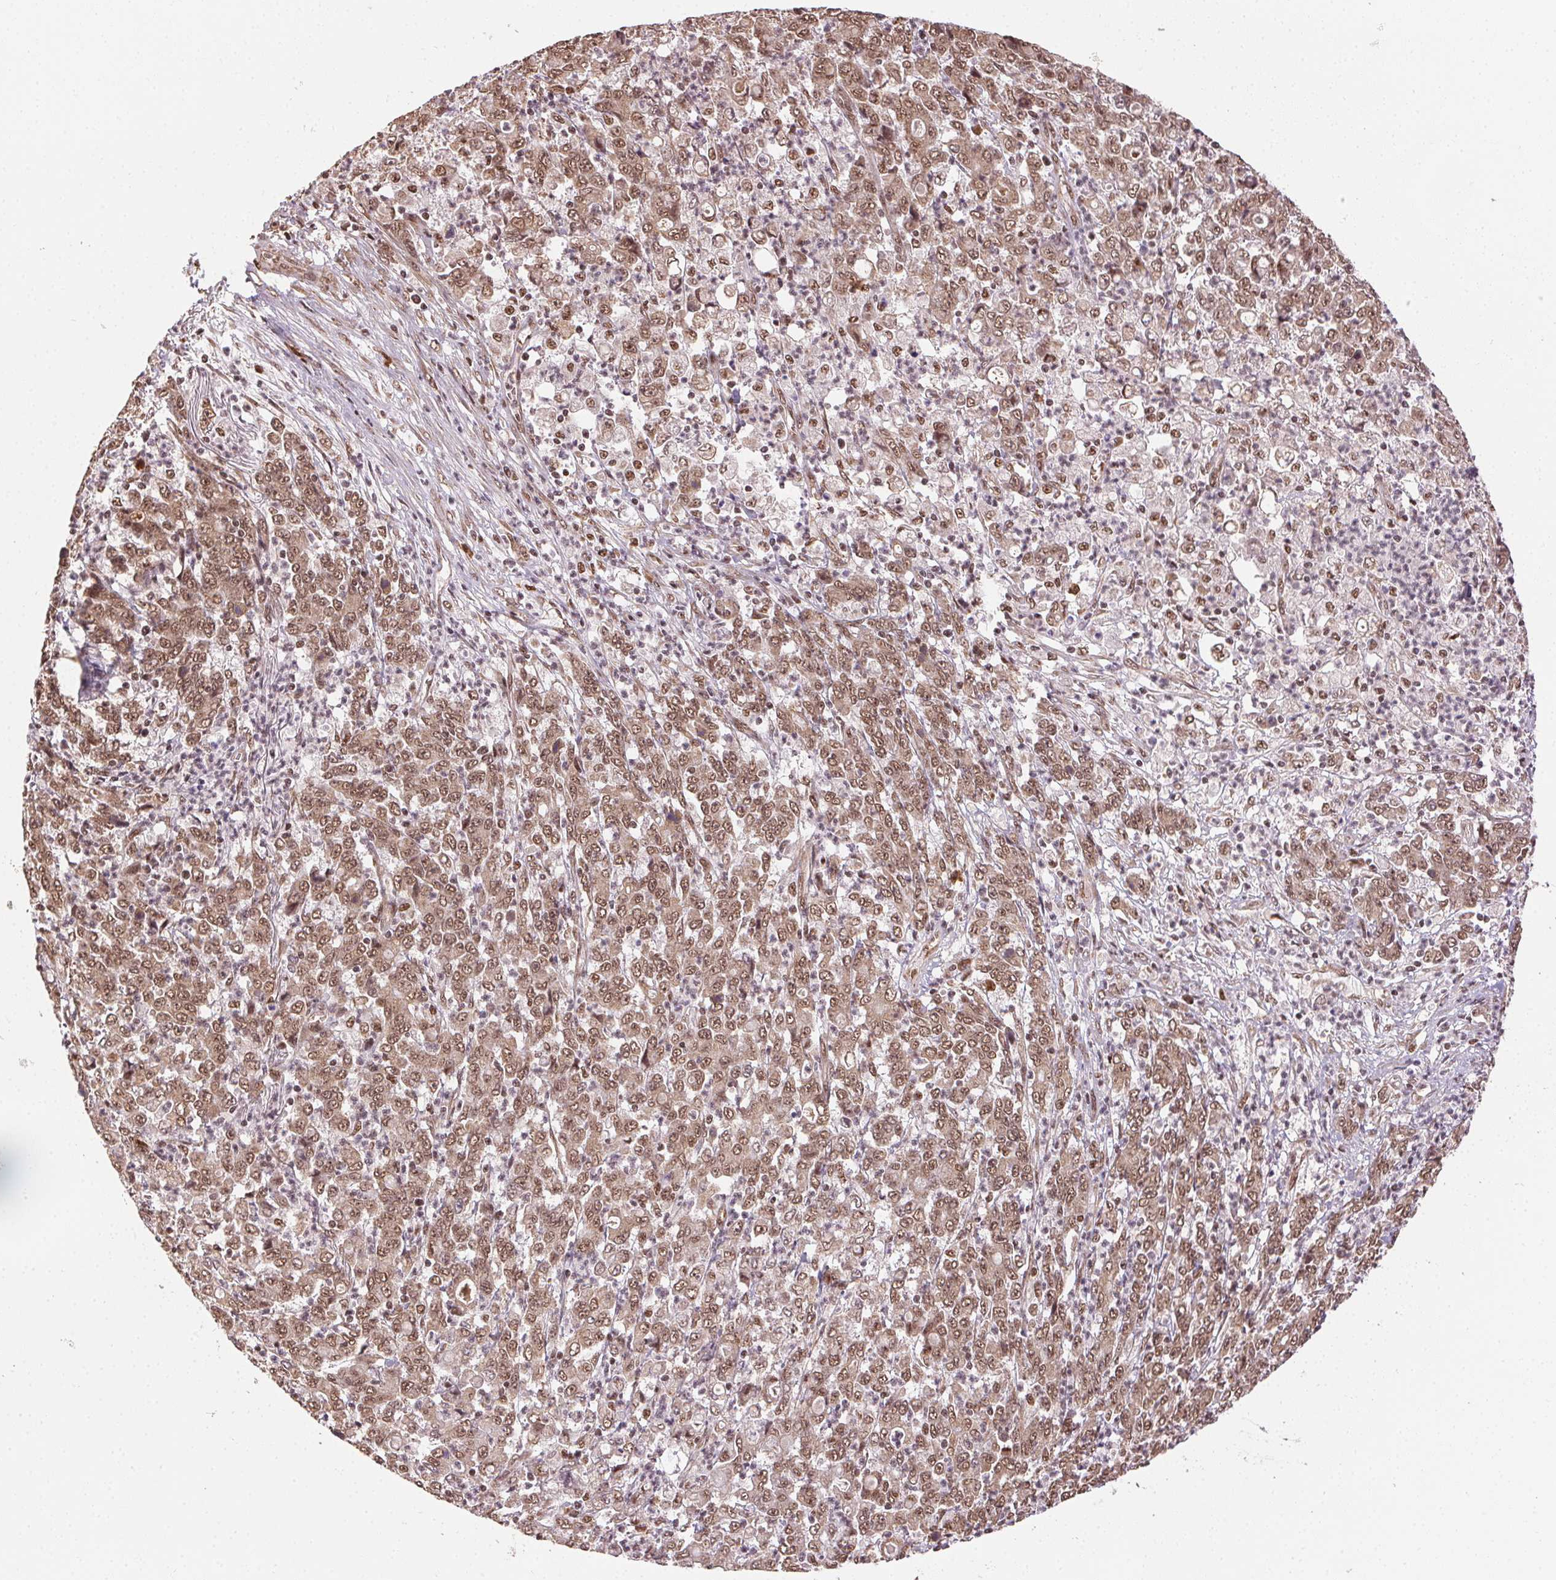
{"staining": {"intensity": "moderate", "quantity": ">75%", "location": "cytoplasmic/membranous,nuclear"}, "tissue": "stomach cancer", "cell_type": "Tumor cells", "image_type": "cancer", "snomed": [{"axis": "morphology", "description": "Adenocarcinoma, NOS"}, {"axis": "topography", "description": "Stomach, lower"}], "caption": "Immunohistochemical staining of stomach adenocarcinoma shows medium levels of moderate cytoplasmic/membranous and nuclear protein staining in approximately >75% of tumor cells. (Stains: DAB (3,3'-diaminobenzidine) in brown, nuclei in blue, Microscopy: brightfield microscopy at high magnification).", "gene": "TREML4", "patient": {"sex": "female", "age": 71}}